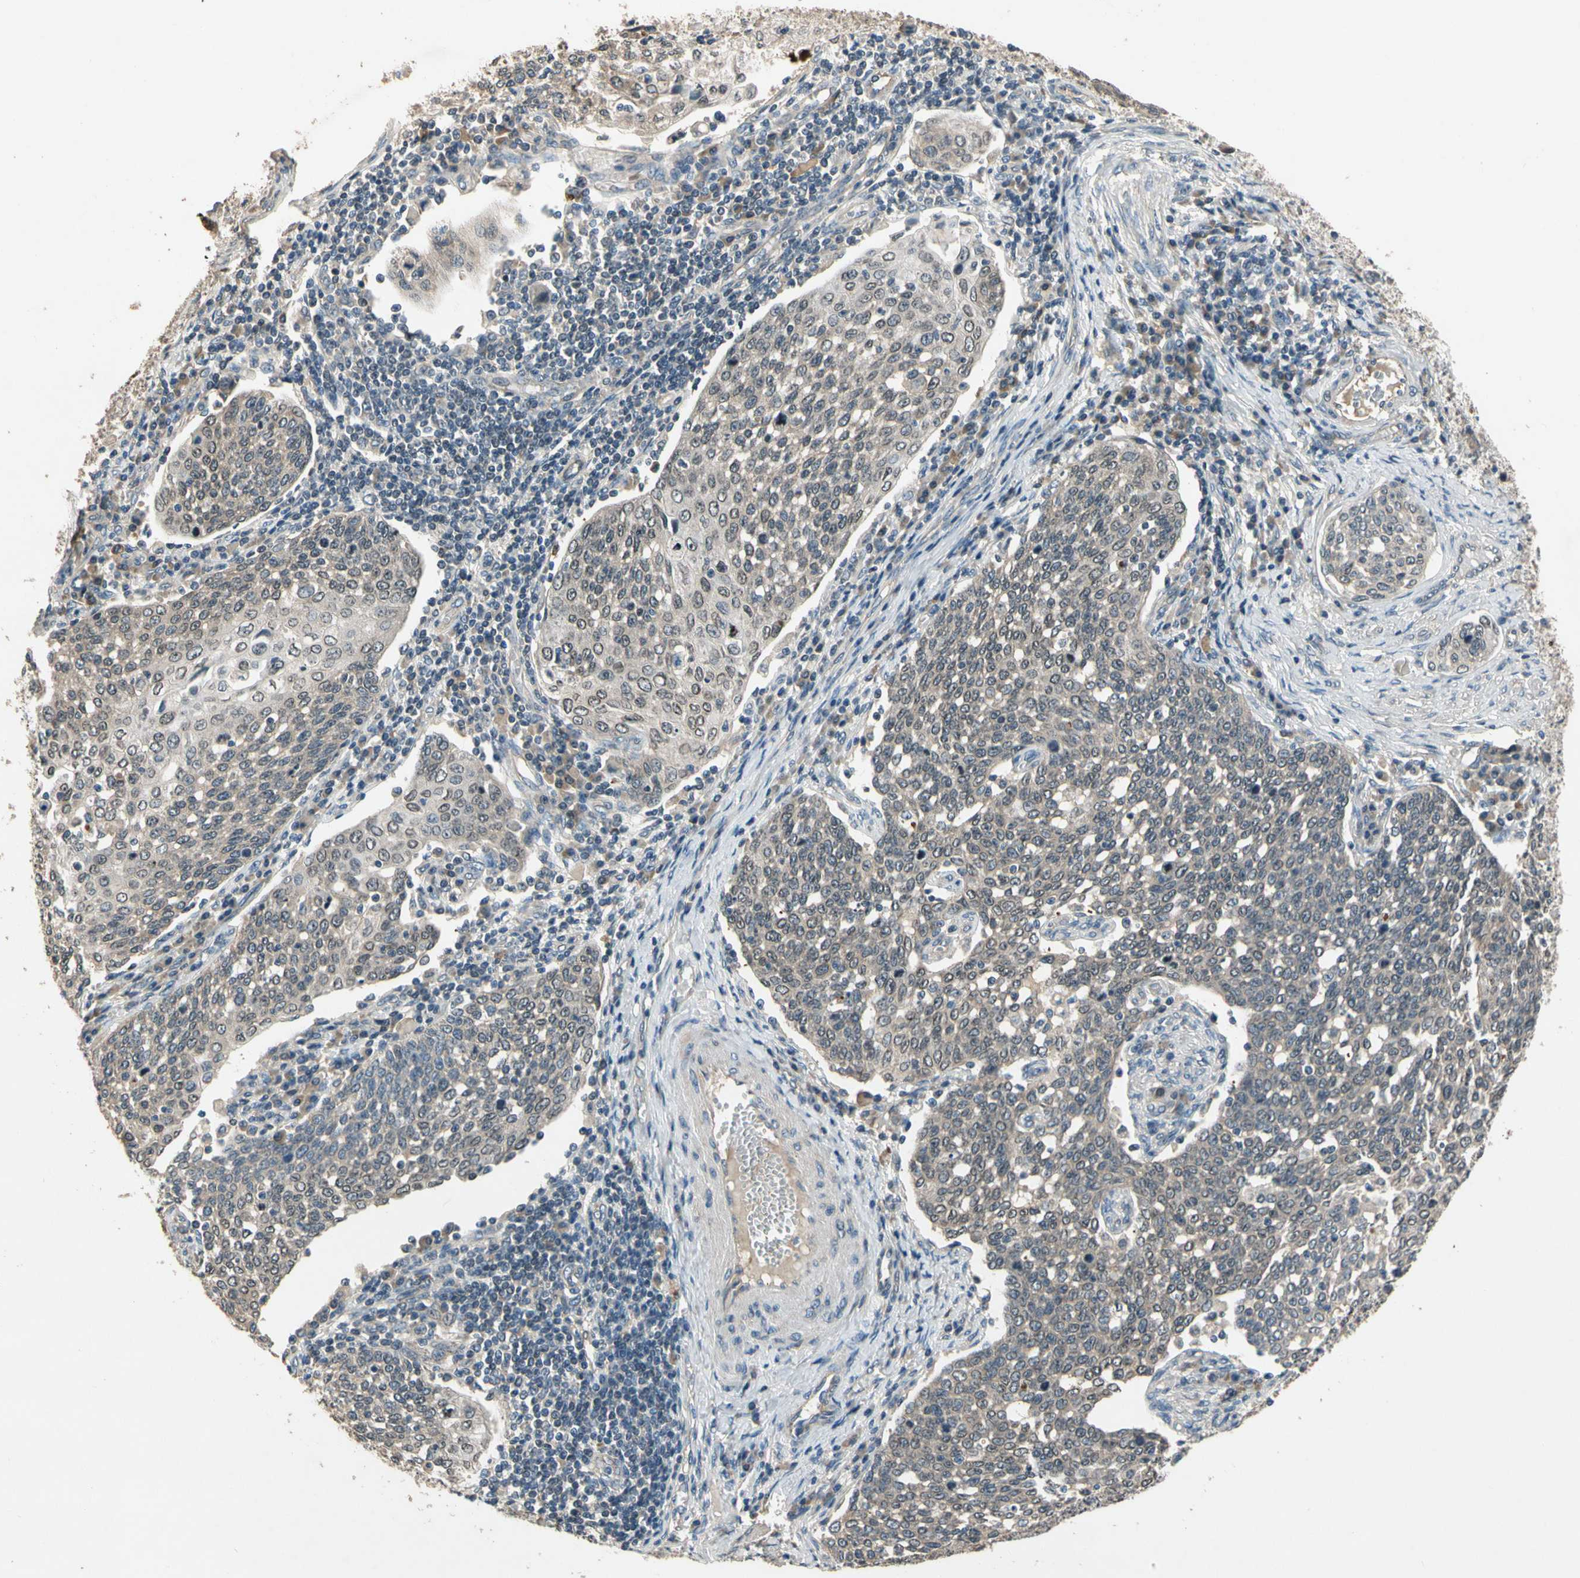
{"staining": {"intensity": "weak", "quantity": ">75%", "location": "cytoplasmic/membranous"}, "tissue": "cervical cancer", "cell_type": "Tumor cells", "image_type": "cancer", "snomed": [{"axis": "morphology", "description": "Squamous cell carcinoma, NOS"}, {"axis": "topography", "description": "Cervix"}], "caption": "Cervical cancer was stained to show a protein in brown. There is low levels of weak cytoplasmic/membranous expression in approximately >75% of tumor cells.", "gene": "ALKBH3", "patient": {"sex": "female", "age": 34}}